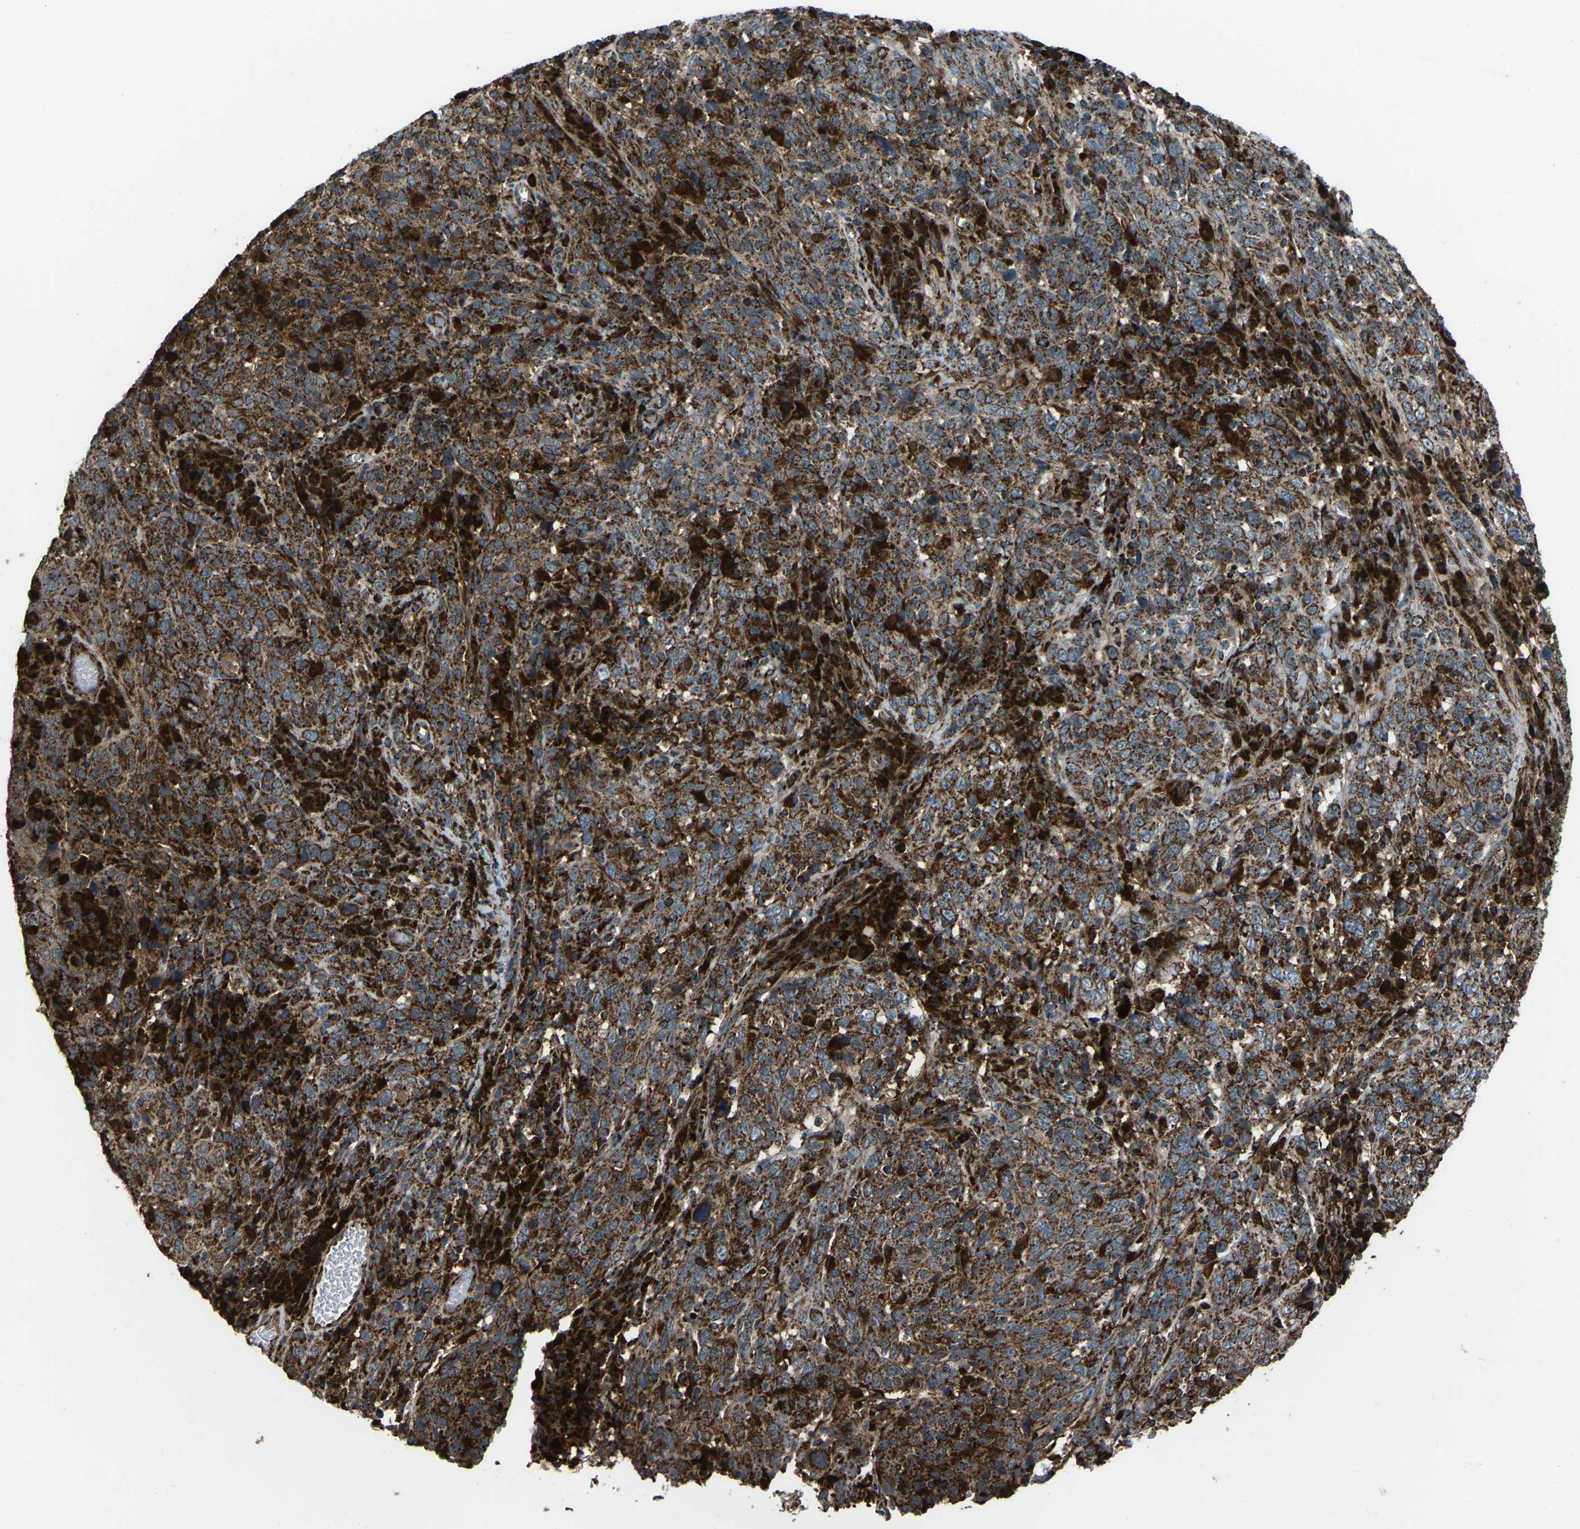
{"staining": {"intensity": "strong", "quantity": ">75%", "location": "cytoplasmic/membranous"}, "tissue": "cervical cancer", "cell_type": "Tumor cells", "image_type": "cancer", "snomed": [{"axis": "morphology", "description": "Squamous cell carcinoma, NOS"}, {"axis": "topography", "description": "Cervix"}], "caption": "DAB (3,3'-diaminobenzidine) immunohistochemical staining of human cervical cancer reveals strong cytoplasmic/membranous protein staining in approximately >75% of tumor cells.", "gene": "AKR1A1", "patient": {"sex": "female", "age": 46}}